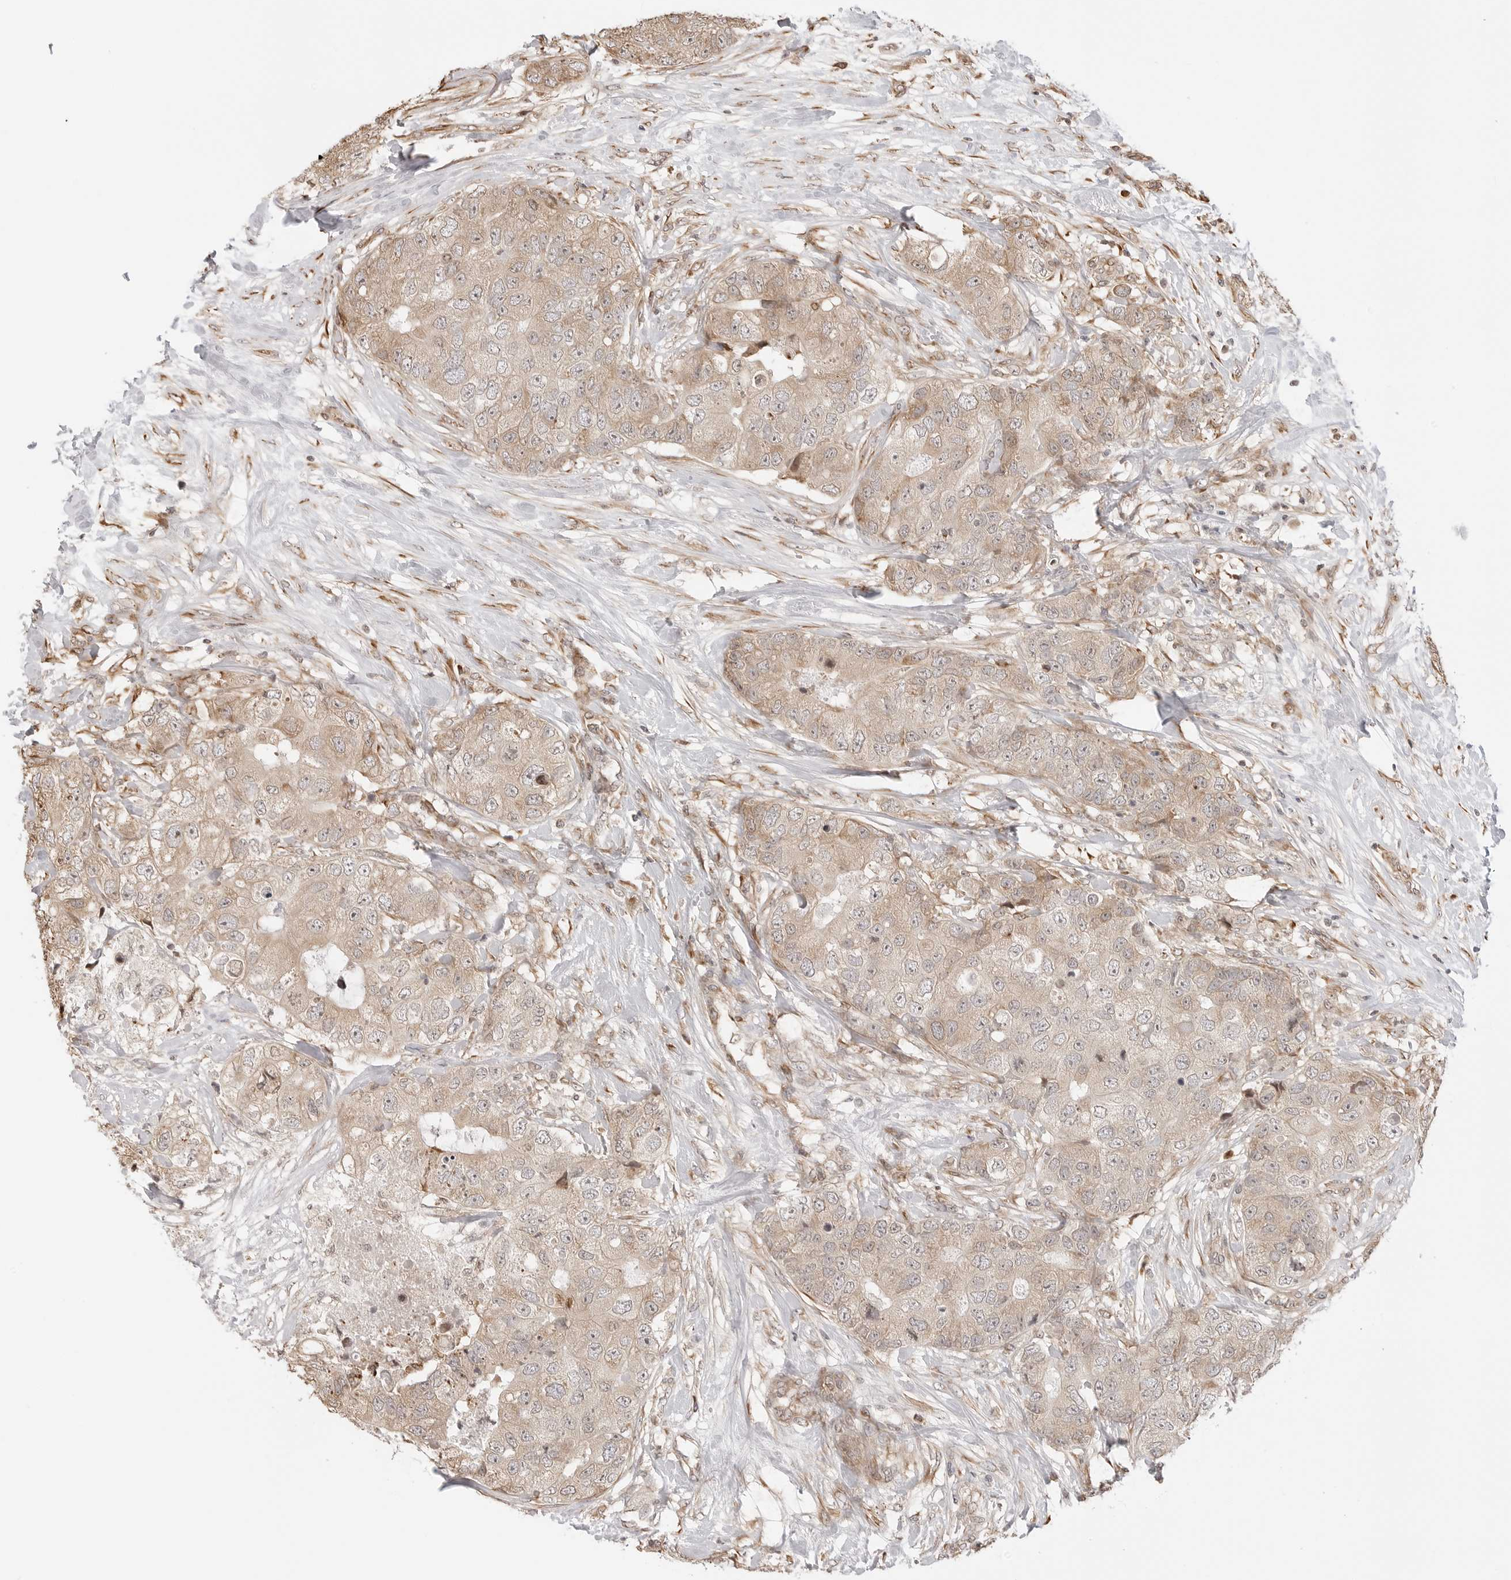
{"staining": {"intensity": "weak", "quantity": "25%-75%", "location": "cytoplasmic/membranous,nuclear"}, "tissue": "breast cancer", "cell_type": "Tumor cells", "image_type": "cancer", "snomed": [{"axis": "morphology", "description": "Duct carcinoma"}, {"axis": "topography", "description": "Breast"}], "caption": "Immunohistochemistry micrograph of human breast cancer (infiltrating ductal carcinoma) stained for a protein (brown), which shows low levels of weak cytoplasmic/membranous and nuclear expression in approximately 25%-75% of tumor cells.", "gene": "FKBP14", "patient": {"sex": "female", "age": 62}}